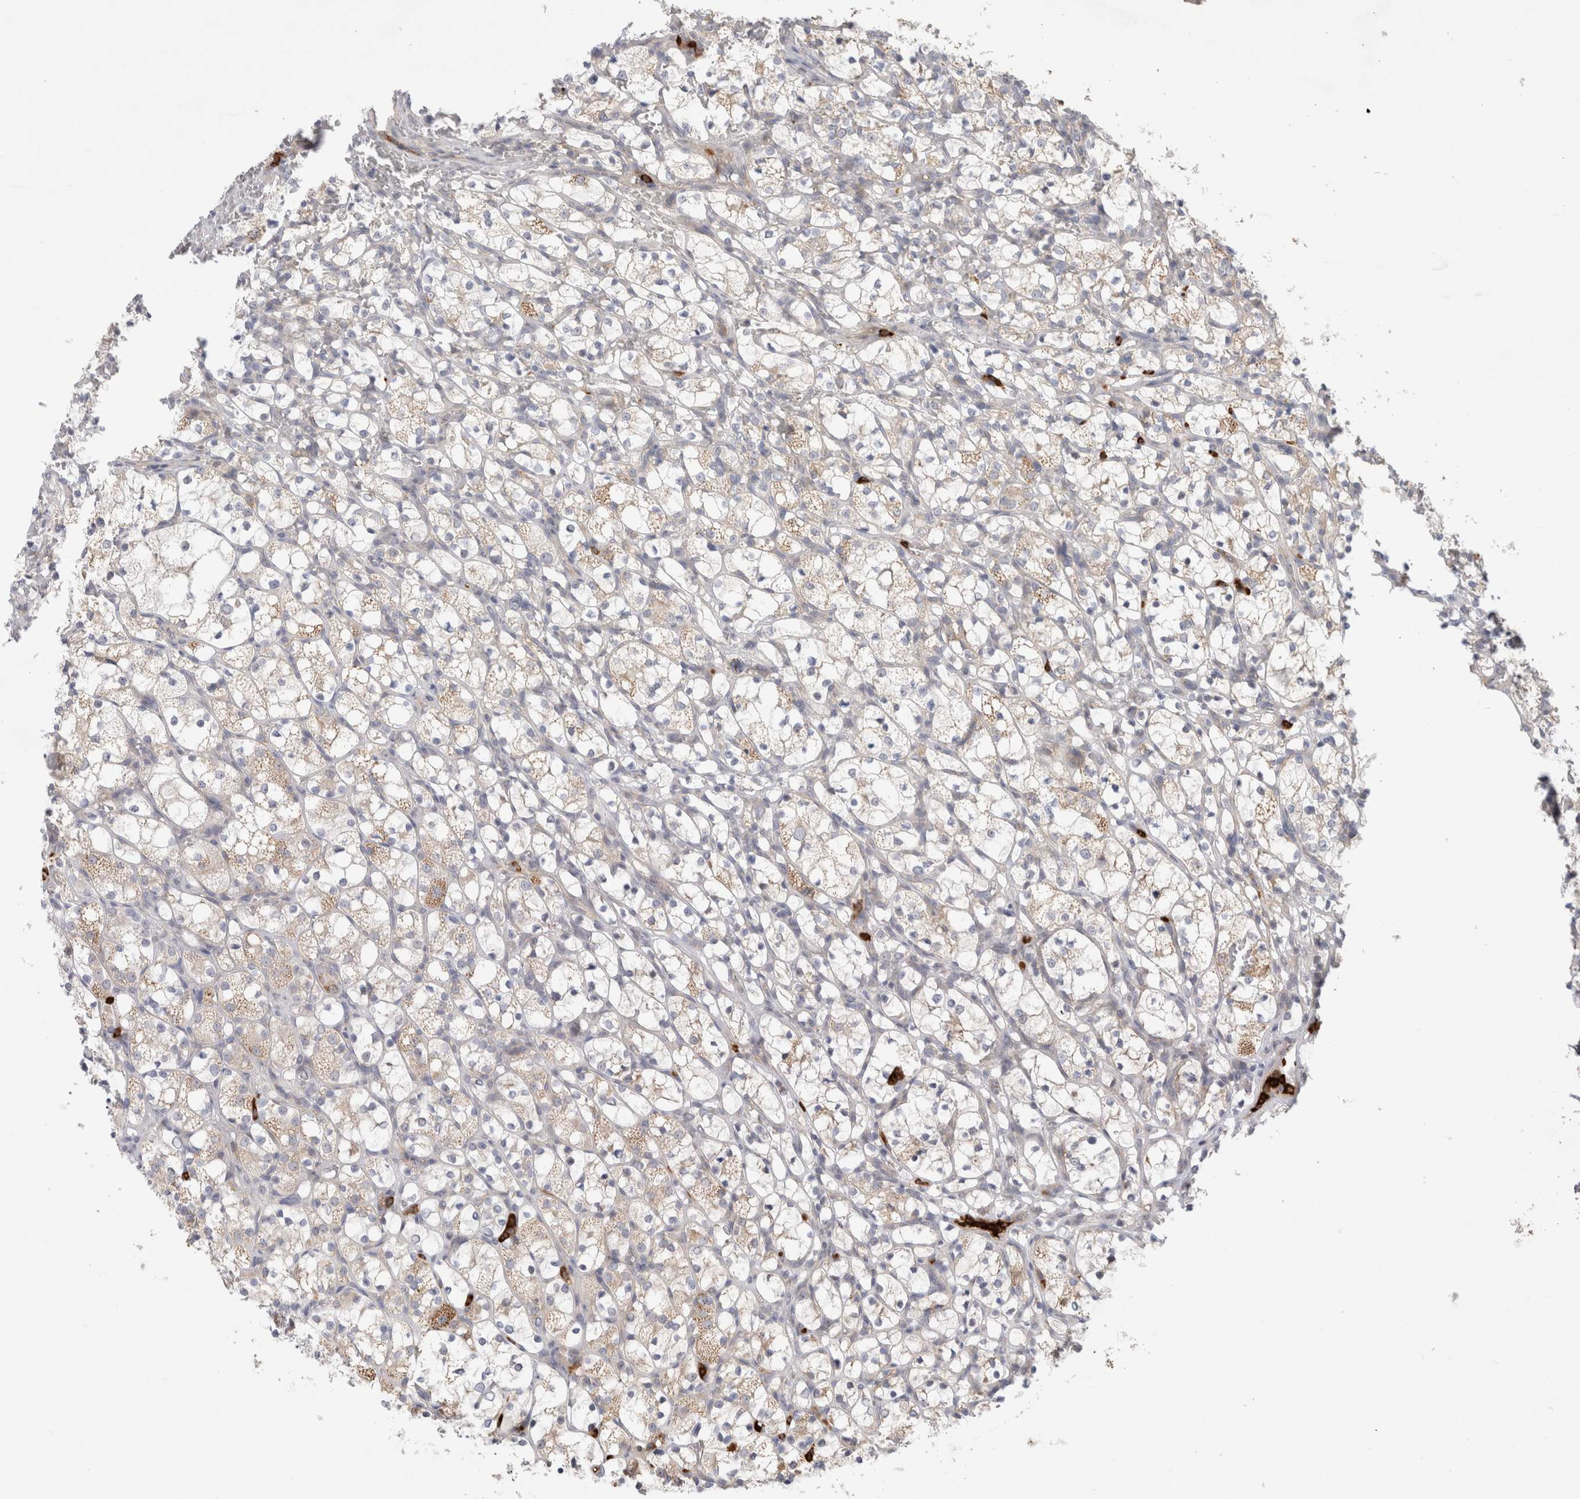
{"staining": {"intensity": "weak", "quantity": "<25%", "location": "cytoplasmic/membranous"}, "tissue": "renal cancer", "cell_type": "Tumor cells", "image_type": "cancer", "snomed": [{"axis": "morphology", "description": "Adenocarcinoma, NOS"}, {"axis": "topography", "description": "Kidney"}], "caption": "This image is of renal cancer stained with IHC to label a protein in brown with the nuclei are counter-stained blue. There is no positivity in tumor cells.", "gene": "GSDMB", "patient": {"sex": "female", "age": 69}}